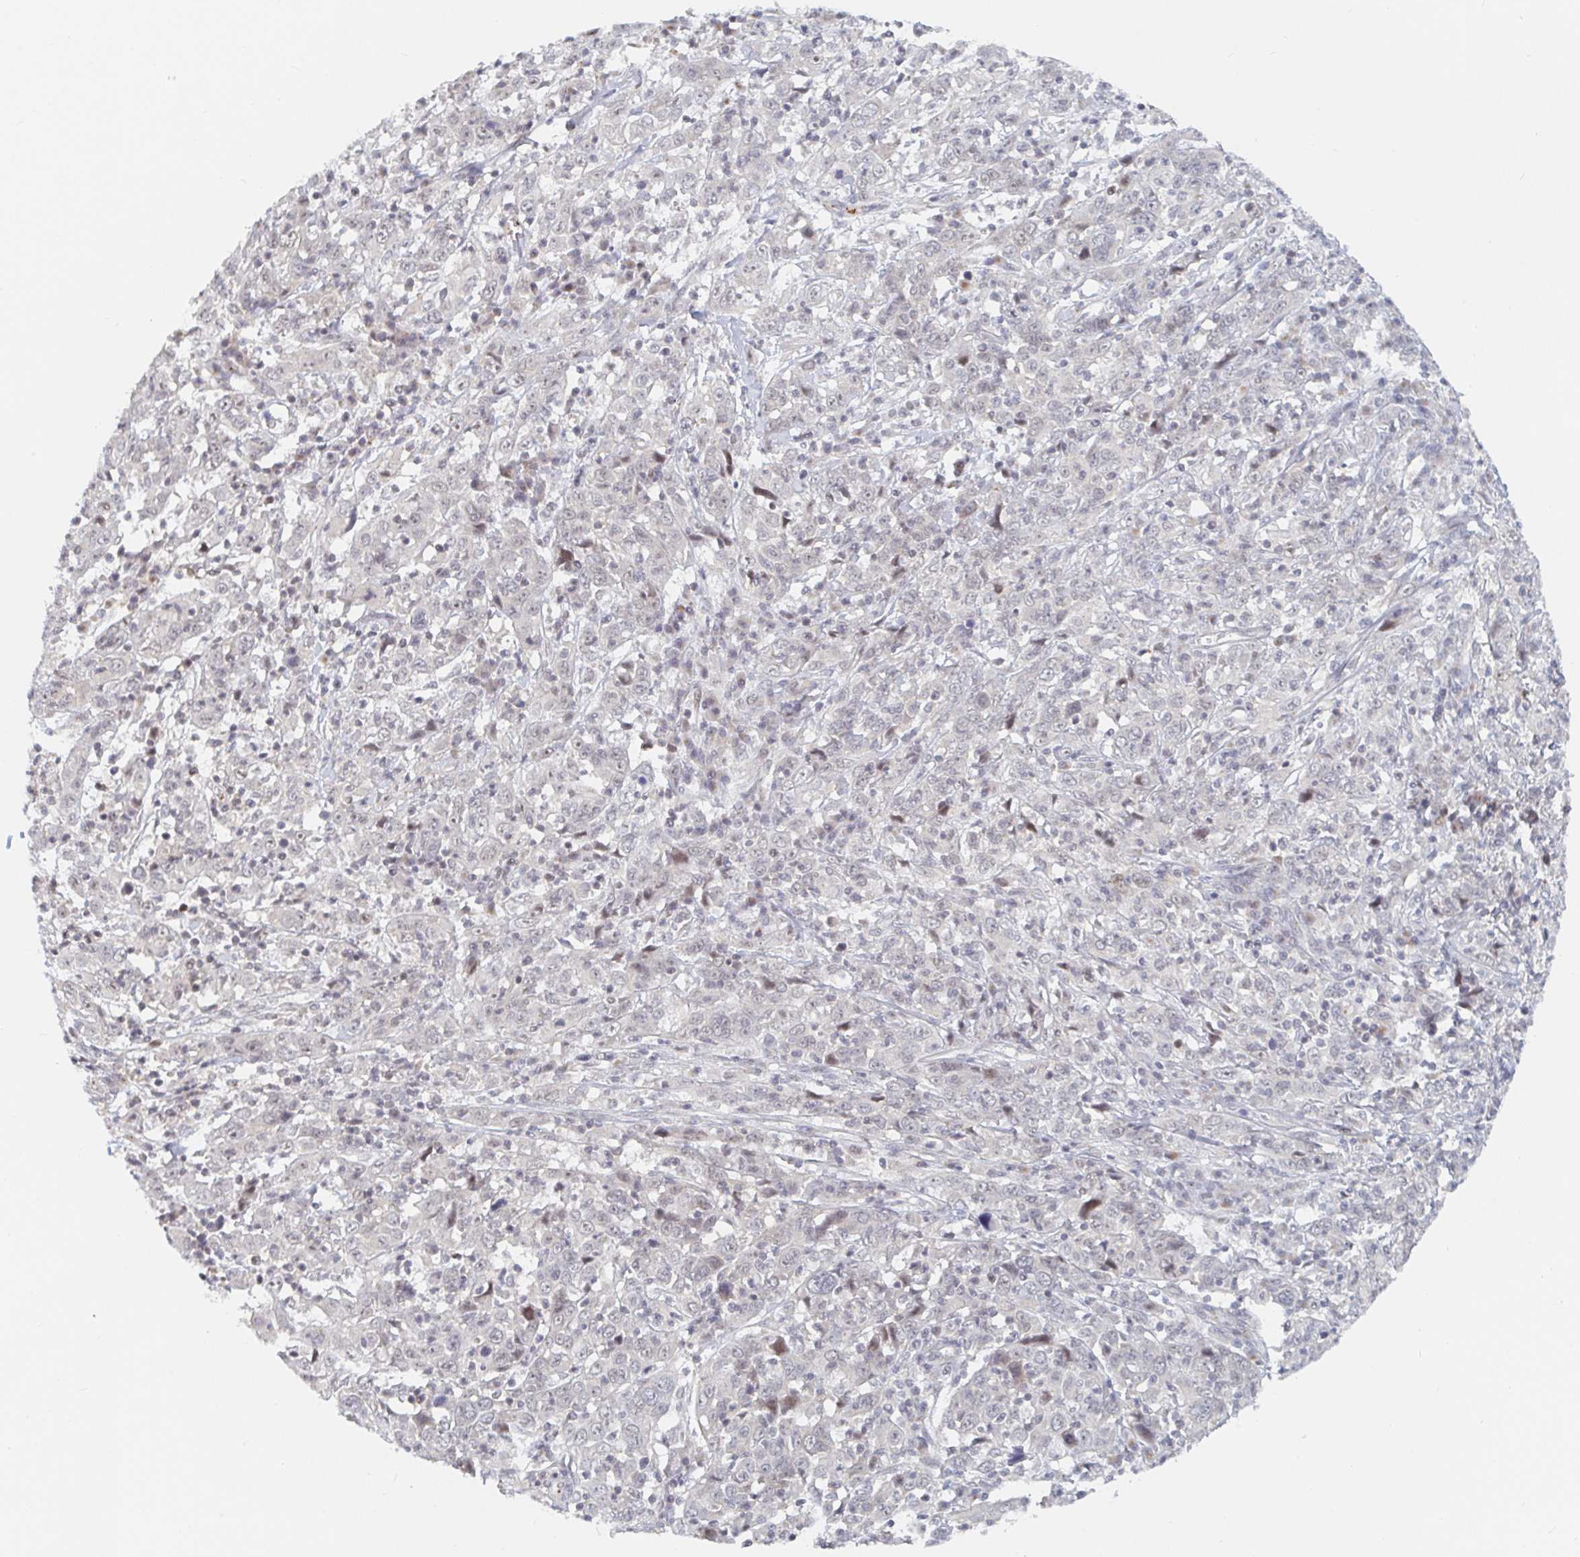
{"staining": {"intensity": "negative", "quantity": "none", "location": "none"}, "tissue": "cervical cancer", "cell_type": "Tumor cells", "image_type": "cancer", "snomed": [{"axis": "morphology", "description": "Squamous cell carcinoma, NOS"}, {"axis": "topography", "description": "Cervix"}], "caption": "Histopathology image shows no protein staining in tumor cells of squamous cell carcinoma (cervical) tissue. (Immunohistochemistry, brightfield microscopy, high magnification).", "gene": "CHD2", "patient": {"sex": "female", "age": 46}}